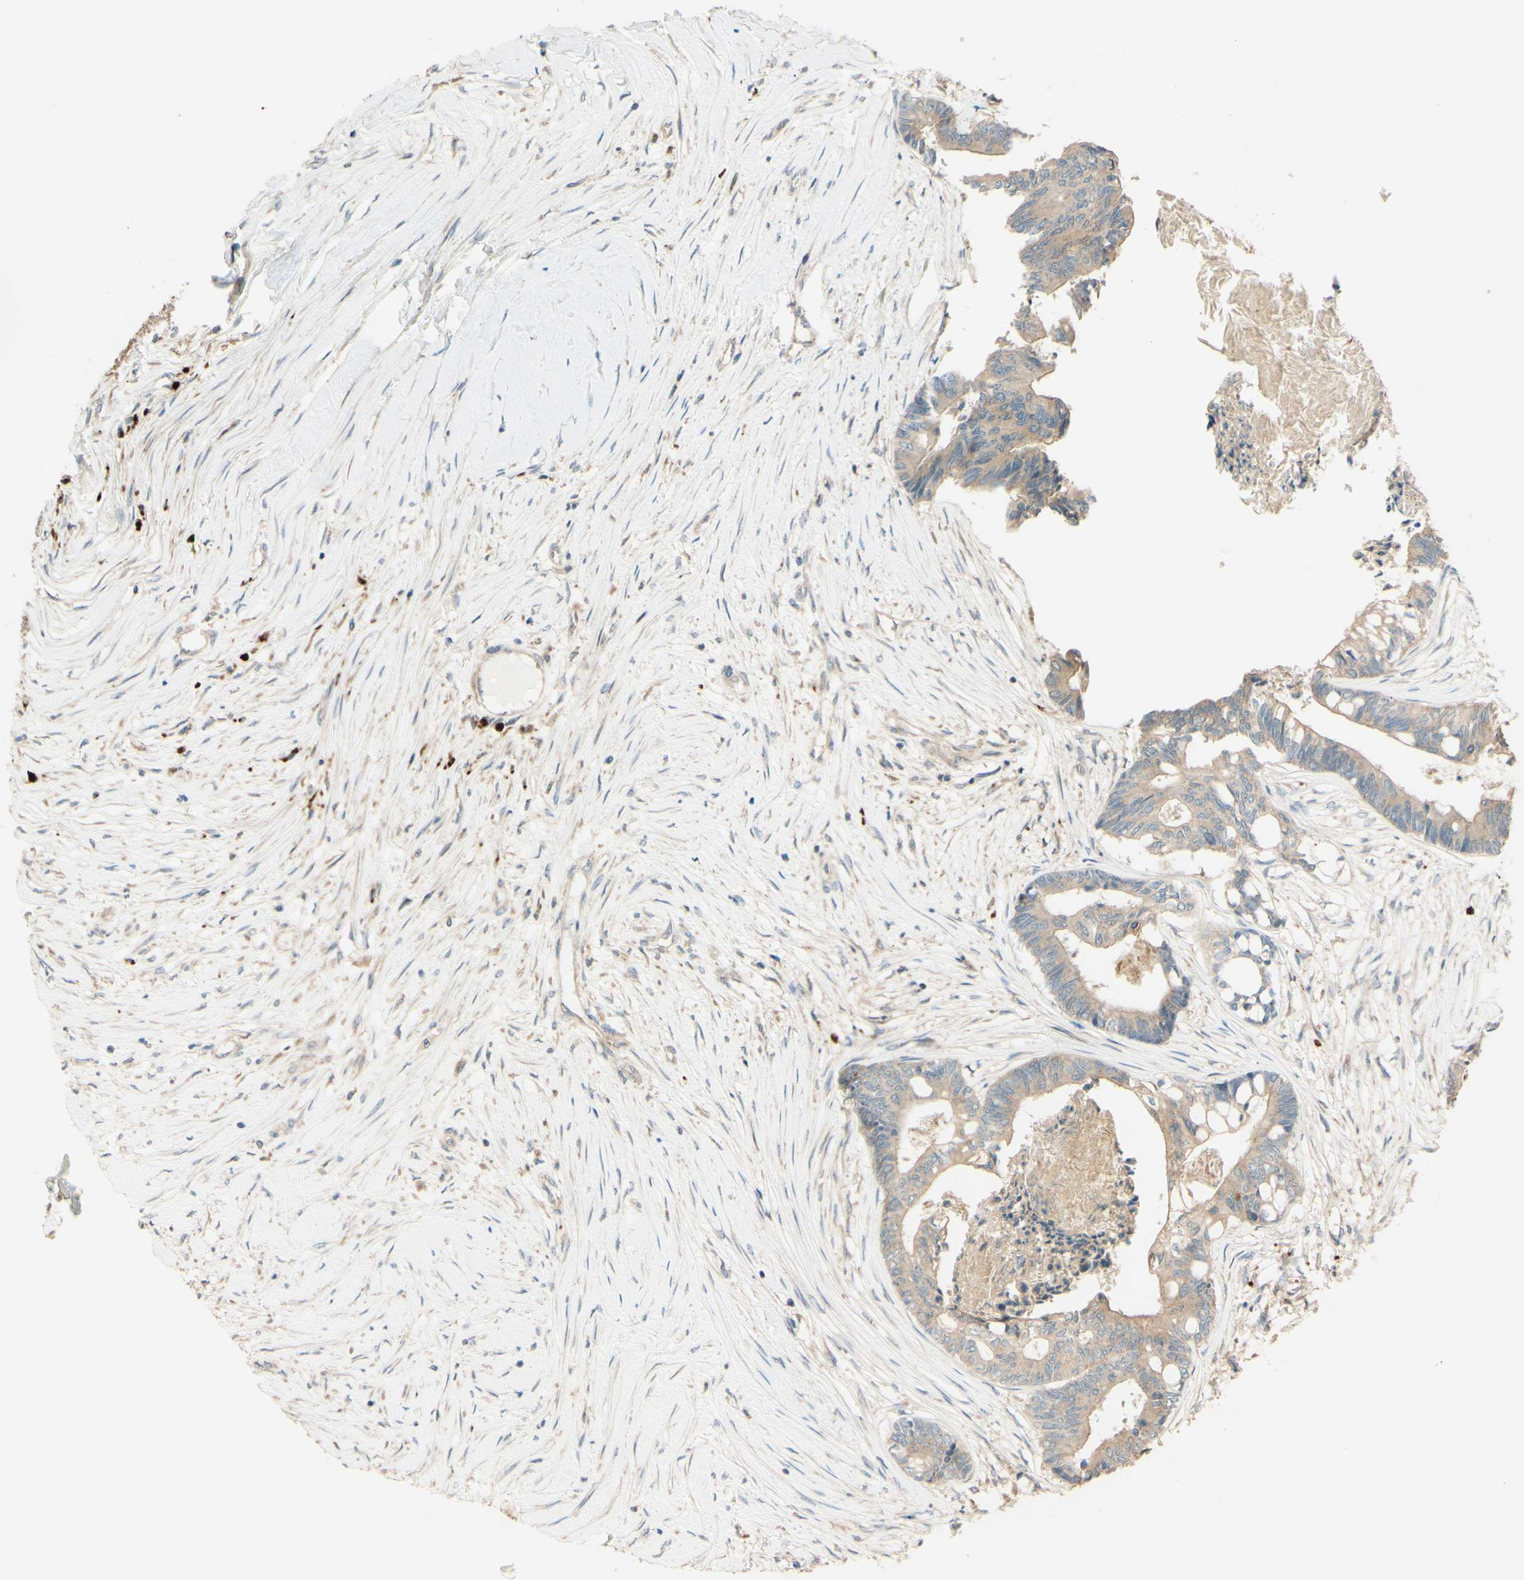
{"staining": {"intensity": "weak", "quantity": ">75%", "location": "cytoplasmic/membranous"}, "tissue": "colorectal cancer", "cell_type": "Tumor cells", "image_type": "cancer", "snomed": [{"axis": "morphology", "description": "Adenocarcinoma, NOS"}, {"axis": "topography", "description": "Rectum"}], "caption": "IHC photomicrograph of neoplastic tissue: human colorectal cancer stained using IHC exhibits low levels of weak protein expression localized specifically in the cytoplasmic/membranous of tumor cells, appearing as a cytoplasmic/membranous brown color.", "gene": "RNF19A", "patient": {"sex": "male", "age": 63}}